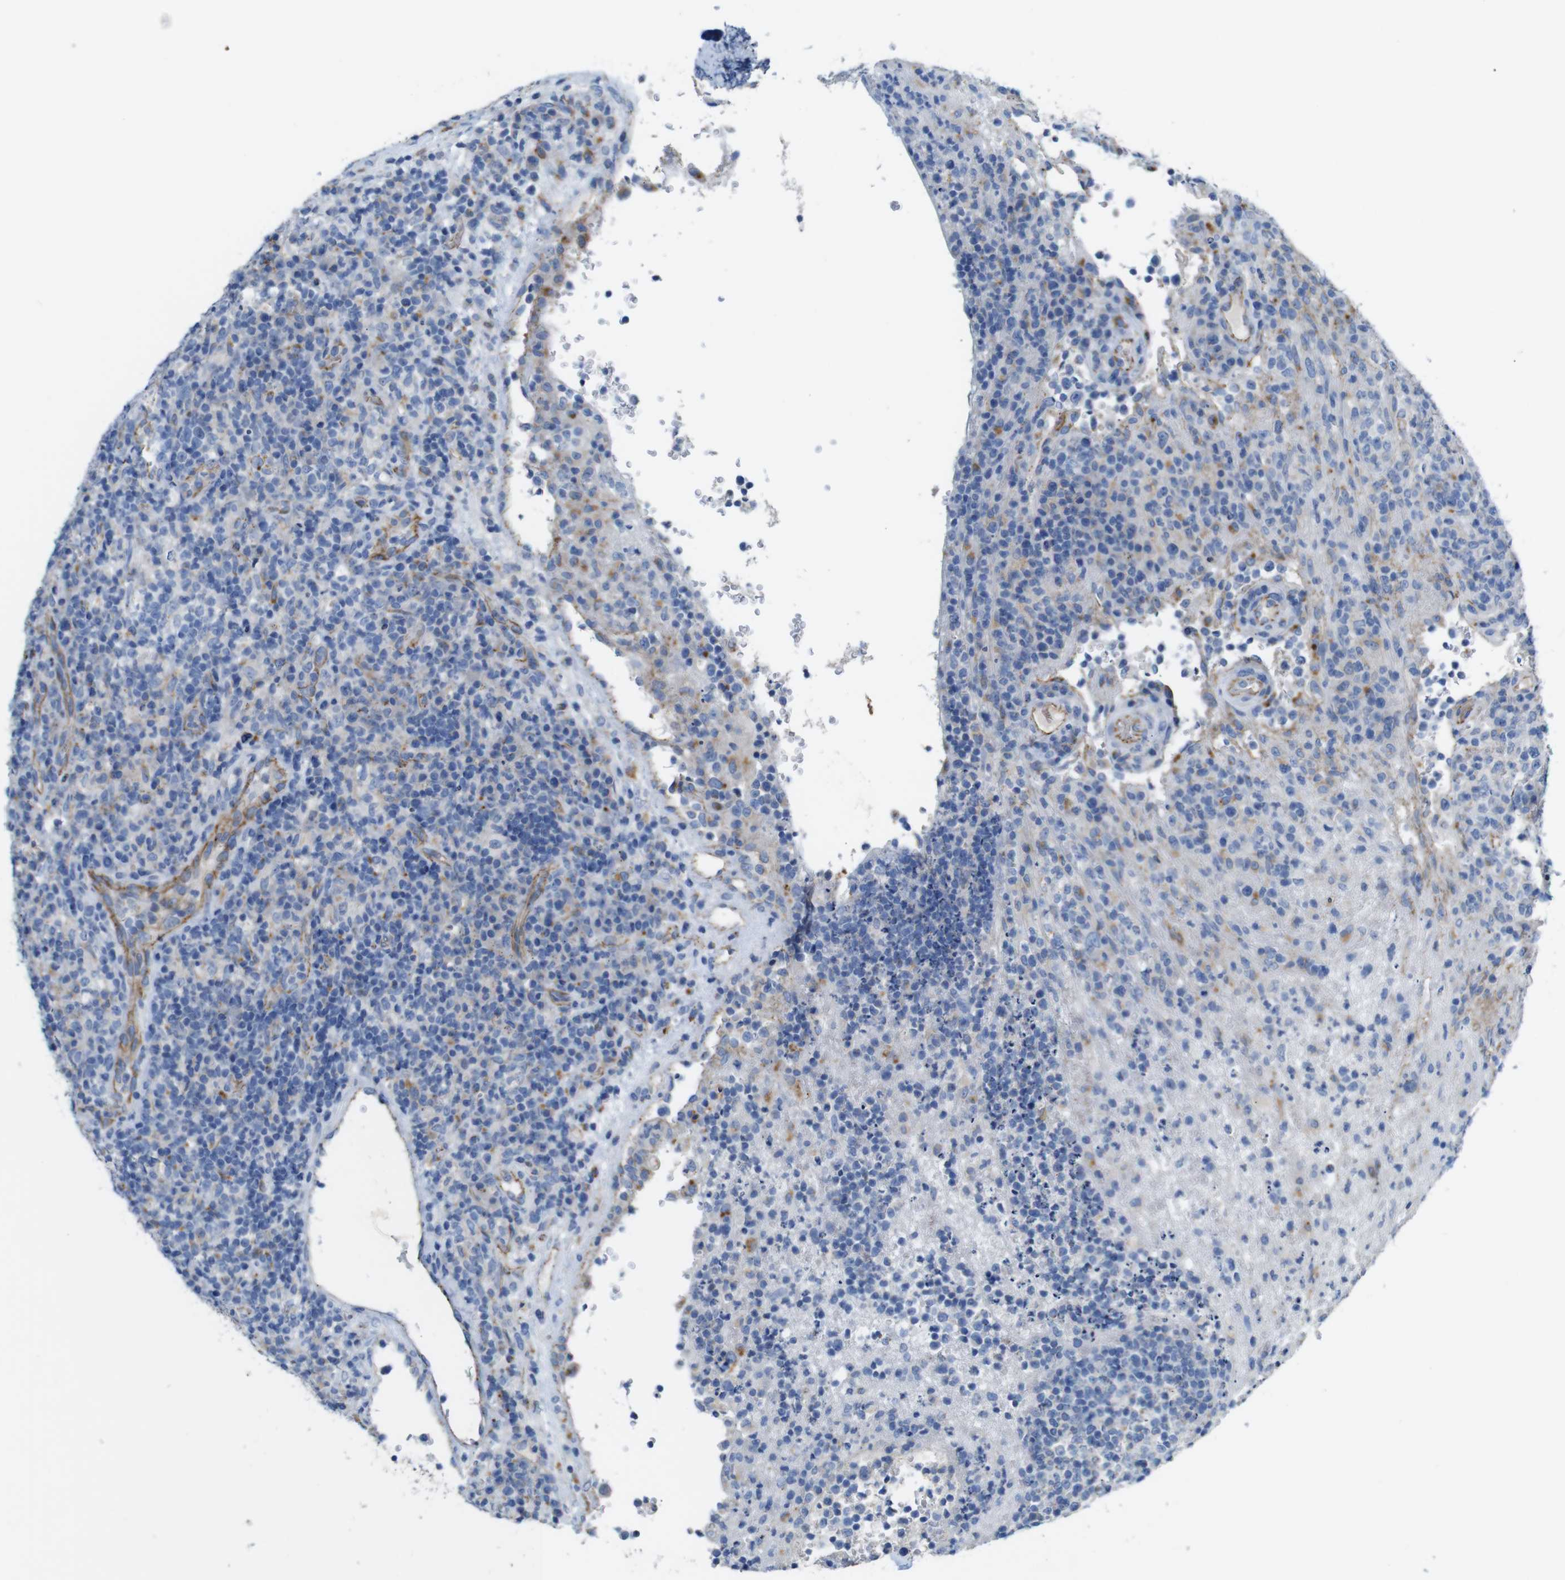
{"staining": {"intensity": "moderate", "quantity": "<25%", "location": "cytoplasmic/membranous"}, "tissue": "lymphoma", "cell_type": "Tumor cells", "image_type": "cancer", "snomed": [{"axis": "morphology", "description": "Malignant lymphoma, non-Hodgkin's type, High grade"}, {"axis": "topography", "description": "Lymph node"}], "caption": "Tumor cells exhibit low levels of moderate cytoplasmic/membranous positivity in approximately <25% of cells in human lymphoma.", "gene": "NHLRC3", "patient": {"sex": "female", "age": 76}}